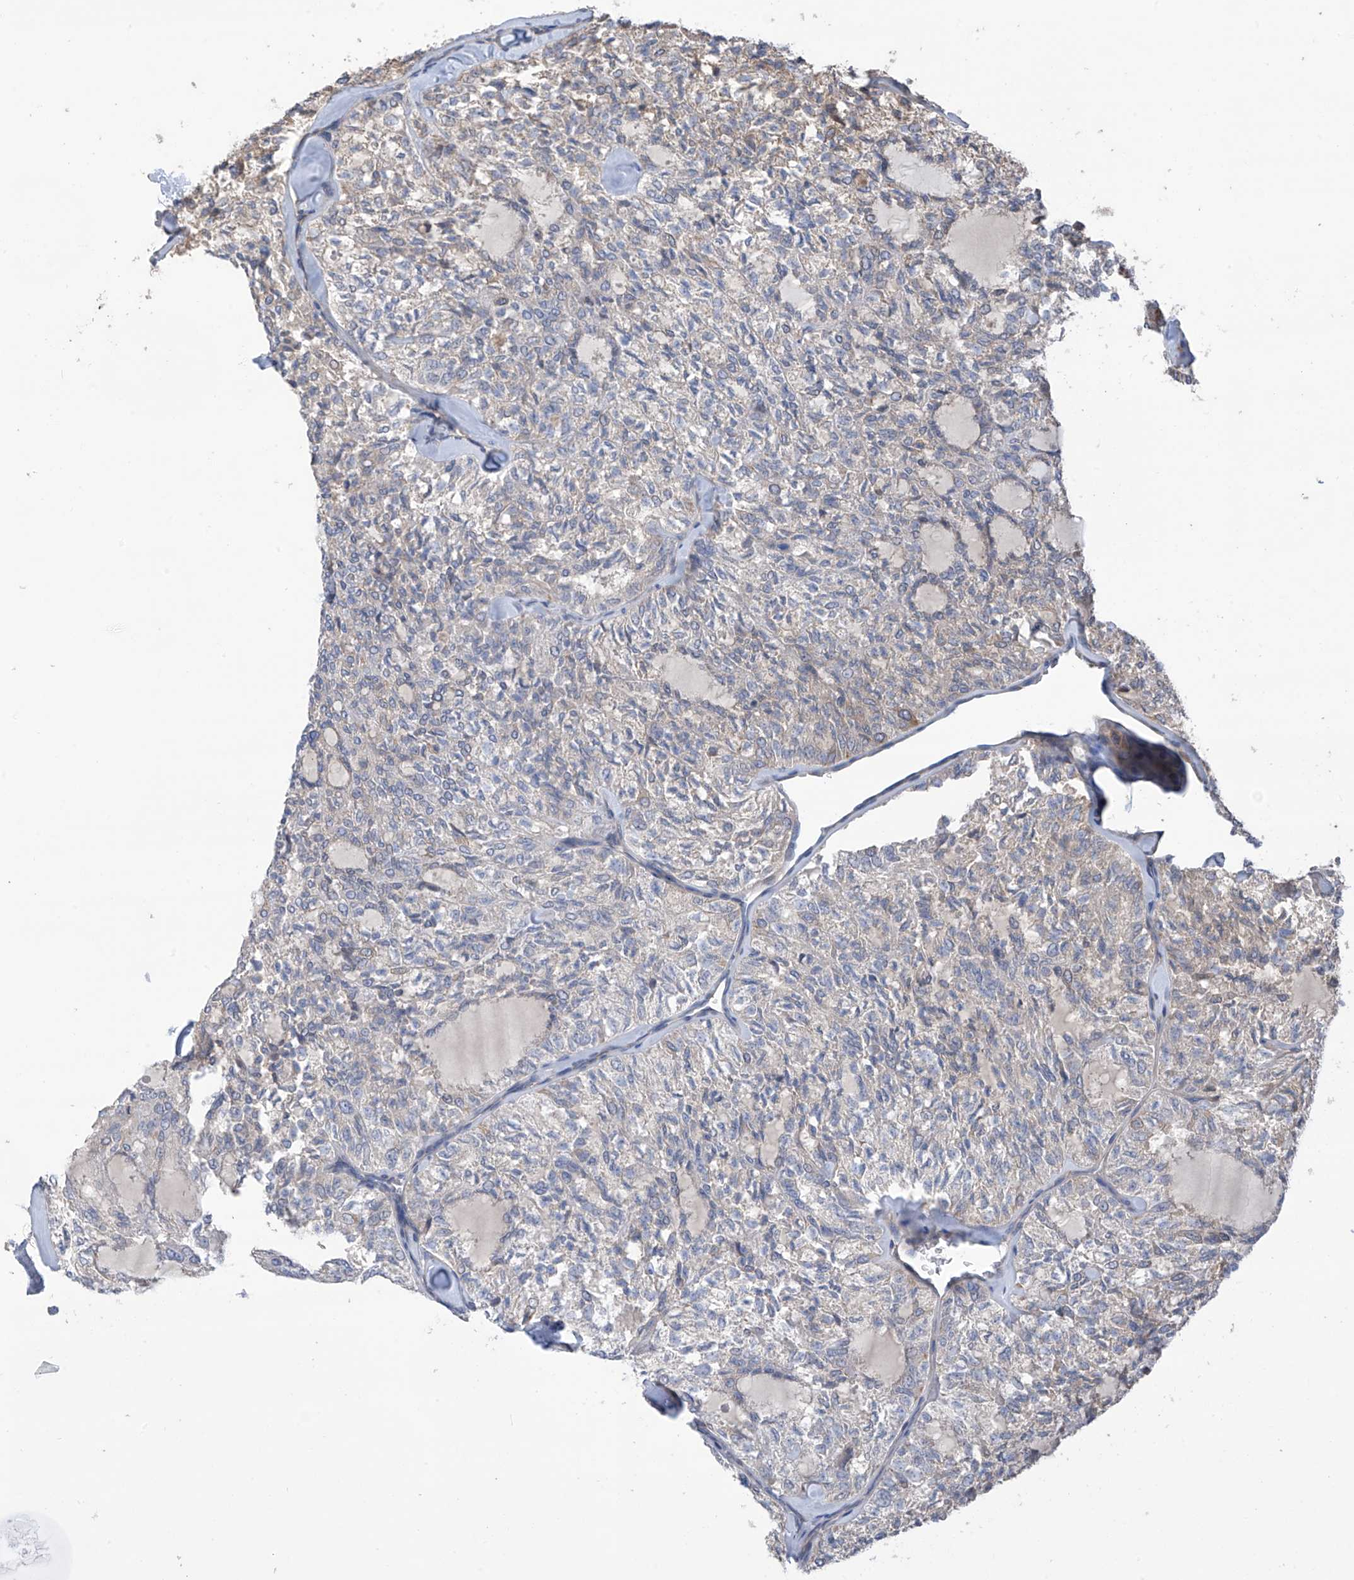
{"staining": {"intensity": "negative", "quantity": "none", "location": "none"}, "tissue": "thyroid cancer", "cell_type": "Tumor cells", "image_type": "cancer", "snomed": [{"axis": "morphology", "description": "Follicular adenoma carcinoma, NOS"}, {"axis": "topography", "description": "Thyroid gland"}], "caption": "Tumor cells are negative for protein expression in human follicular adenoma carcinoma (thyroid).", "gene": "PHACTR4", "patient": {"sex": "male", "age": 75}}